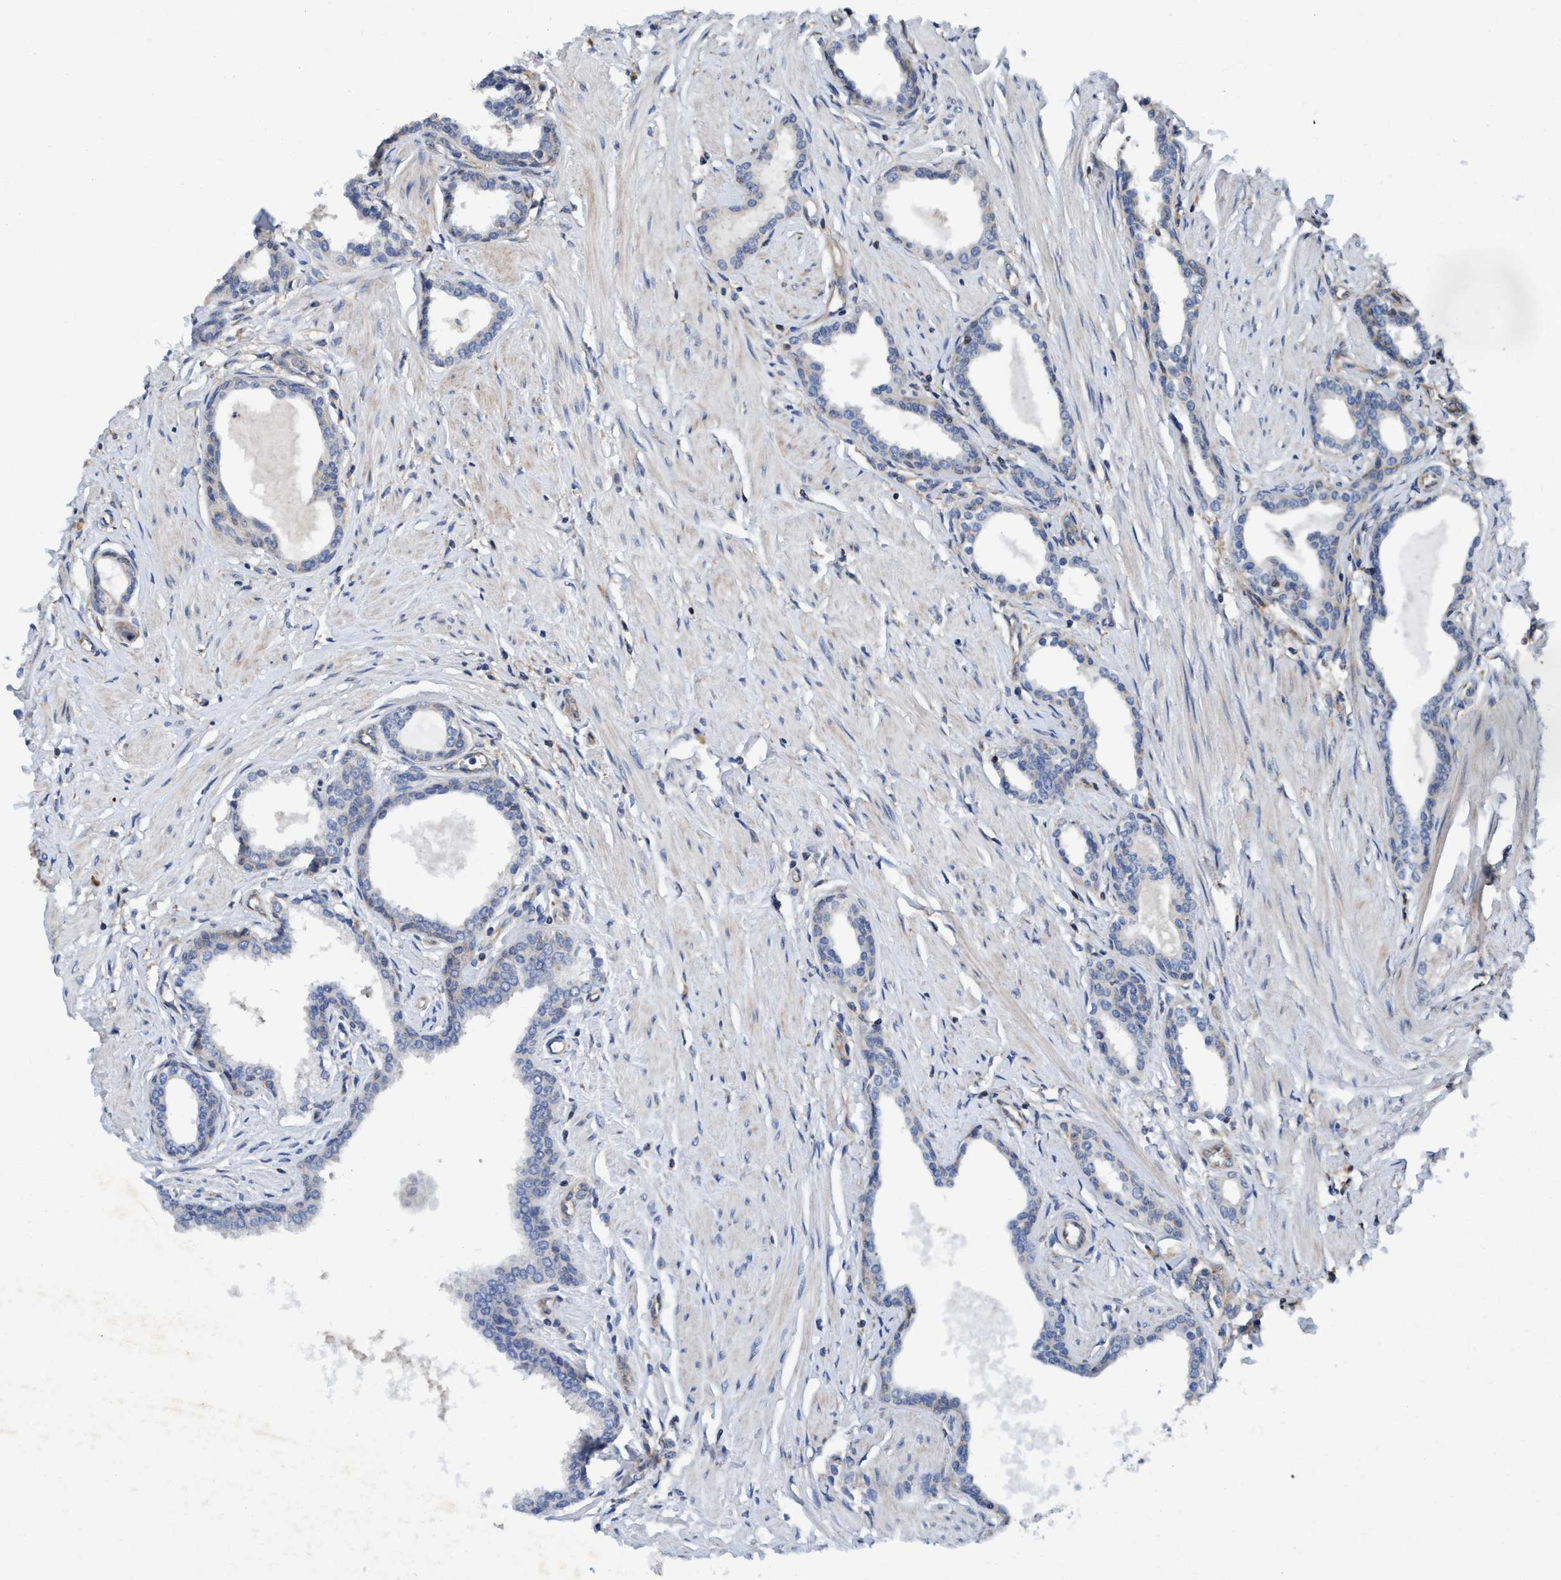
{"staining": {"intensity": "negative", "quantity": "none", "location": "none"}, "tissue": "prostate cancer", "cell_type": "Tumor cells", "image_type": "cancer", "snomed": [{"axis": "morphology", "description": "Adenocarcinoma, High grade"}, {"axis": "topography", "description": "Prostate"}], "caption": "The micrograph shows no staining of tumor cells in prostate high-grade adenocarcinoma.", "gene": "ENDOG", "patient": {"sex": "male", "age": 52}}